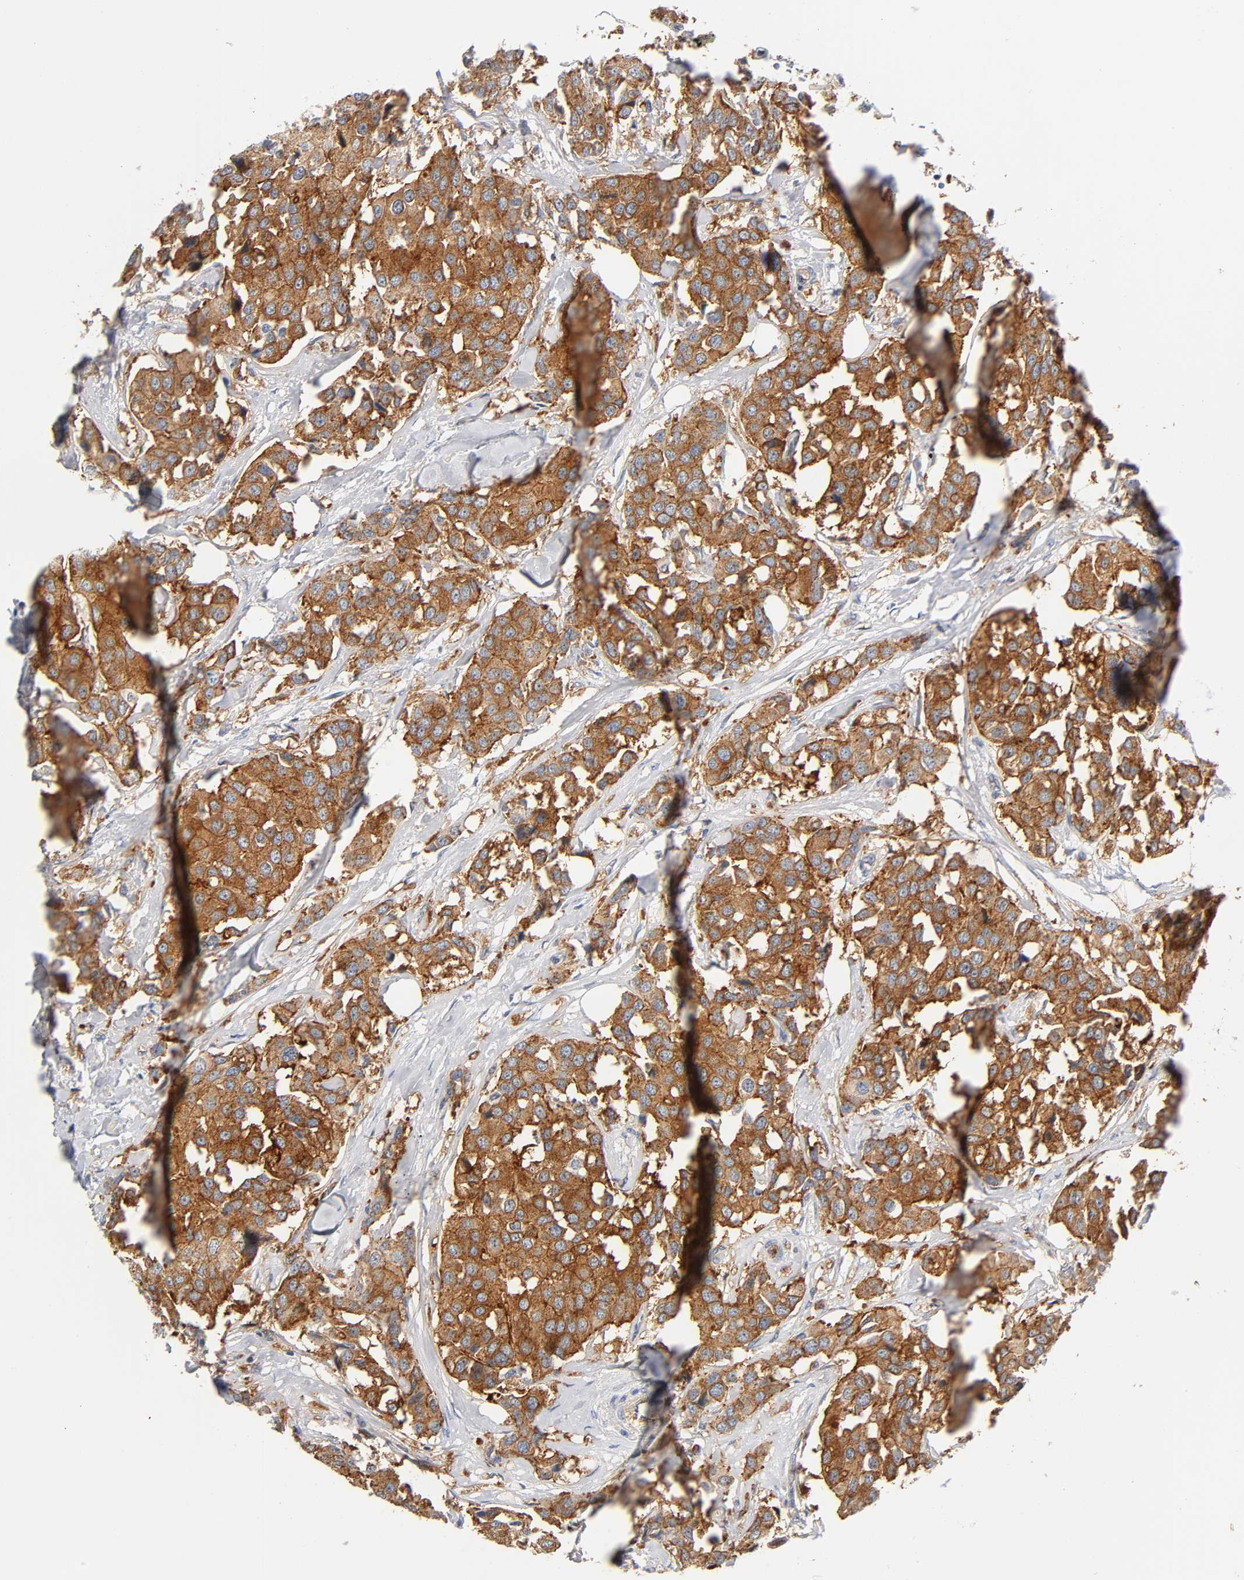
{"staining": {"intensity": "strong", "quantity": ">75%", "location": "cytoplasmic/membranous"}, "tissue": "breast cancer", "cell_type": "Tumor cells", "image_type": "cancer", "snomed": [{"axis": "morphology", "description": "Duct carcinoma"}, {"axis": "topography", "description": "Breast"}], "caption": "There is high levels of strong cytoplasmic/membranous expression in tumor cells of infiltrating ductal carcinoma (breast), as demonstrated by immunohistochemical staining (brown color).", "gene": "CD2AP", "patient": {"sex": "female", "age": 80}}